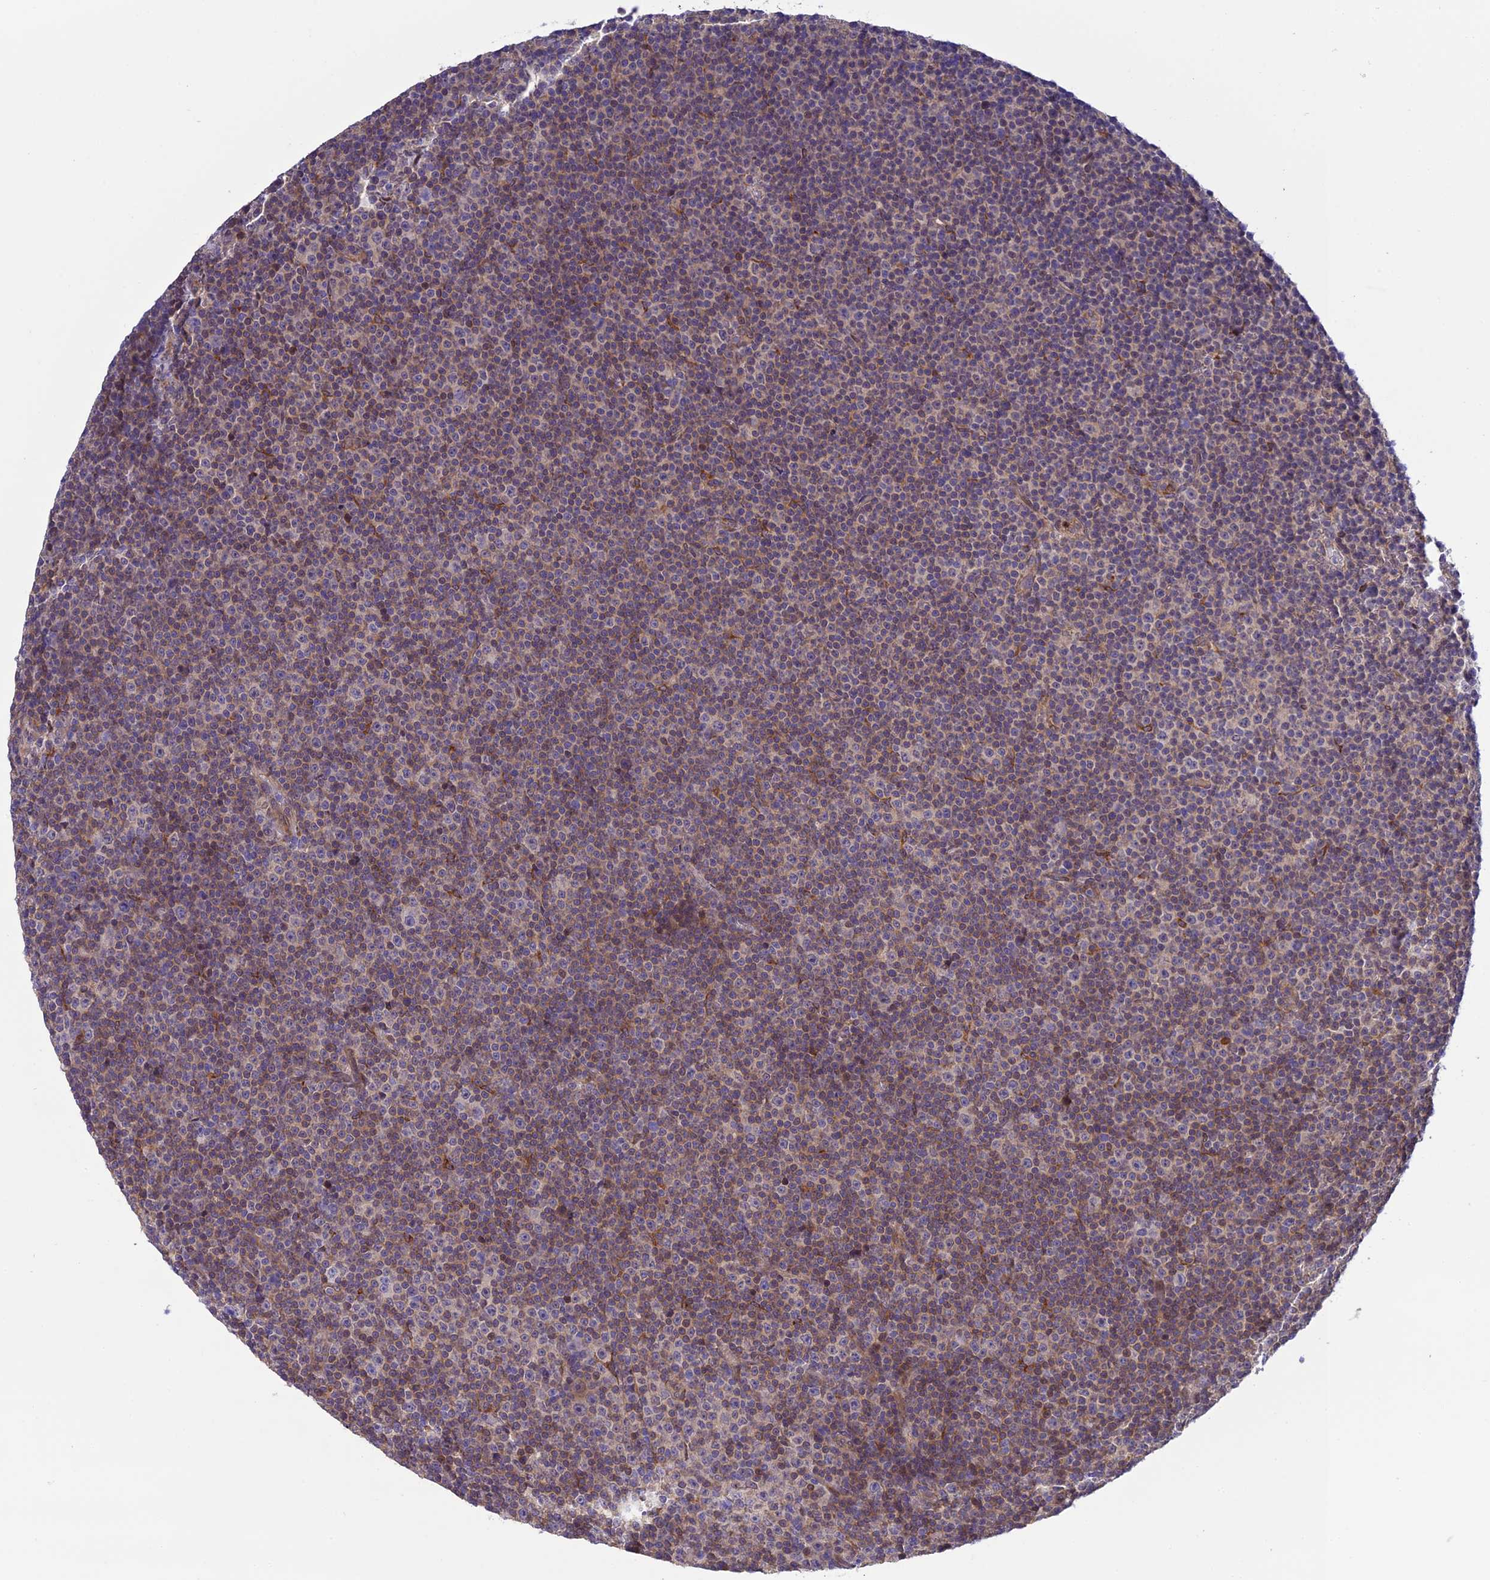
{"staining": {"intensity": "weak", "quantity": "<25%", "location": "cytoplasmic/membranous"}, "tissue": "lymphoma", "cell_type": "Tumor cells", "image_type": "cancer", "snomed": [{"axis": "morphology", "description": "Malignant lymphoma, non-Hodgkin's type, Low grade"}, {"axis": "topography", "description": "Lymph node"}], "caption": "Immunohistochemical staining of human lymphoma displays no significant staining in tumor cells.", "gene": "P3H3", "patient": {"sex": "female", "age": 67}}